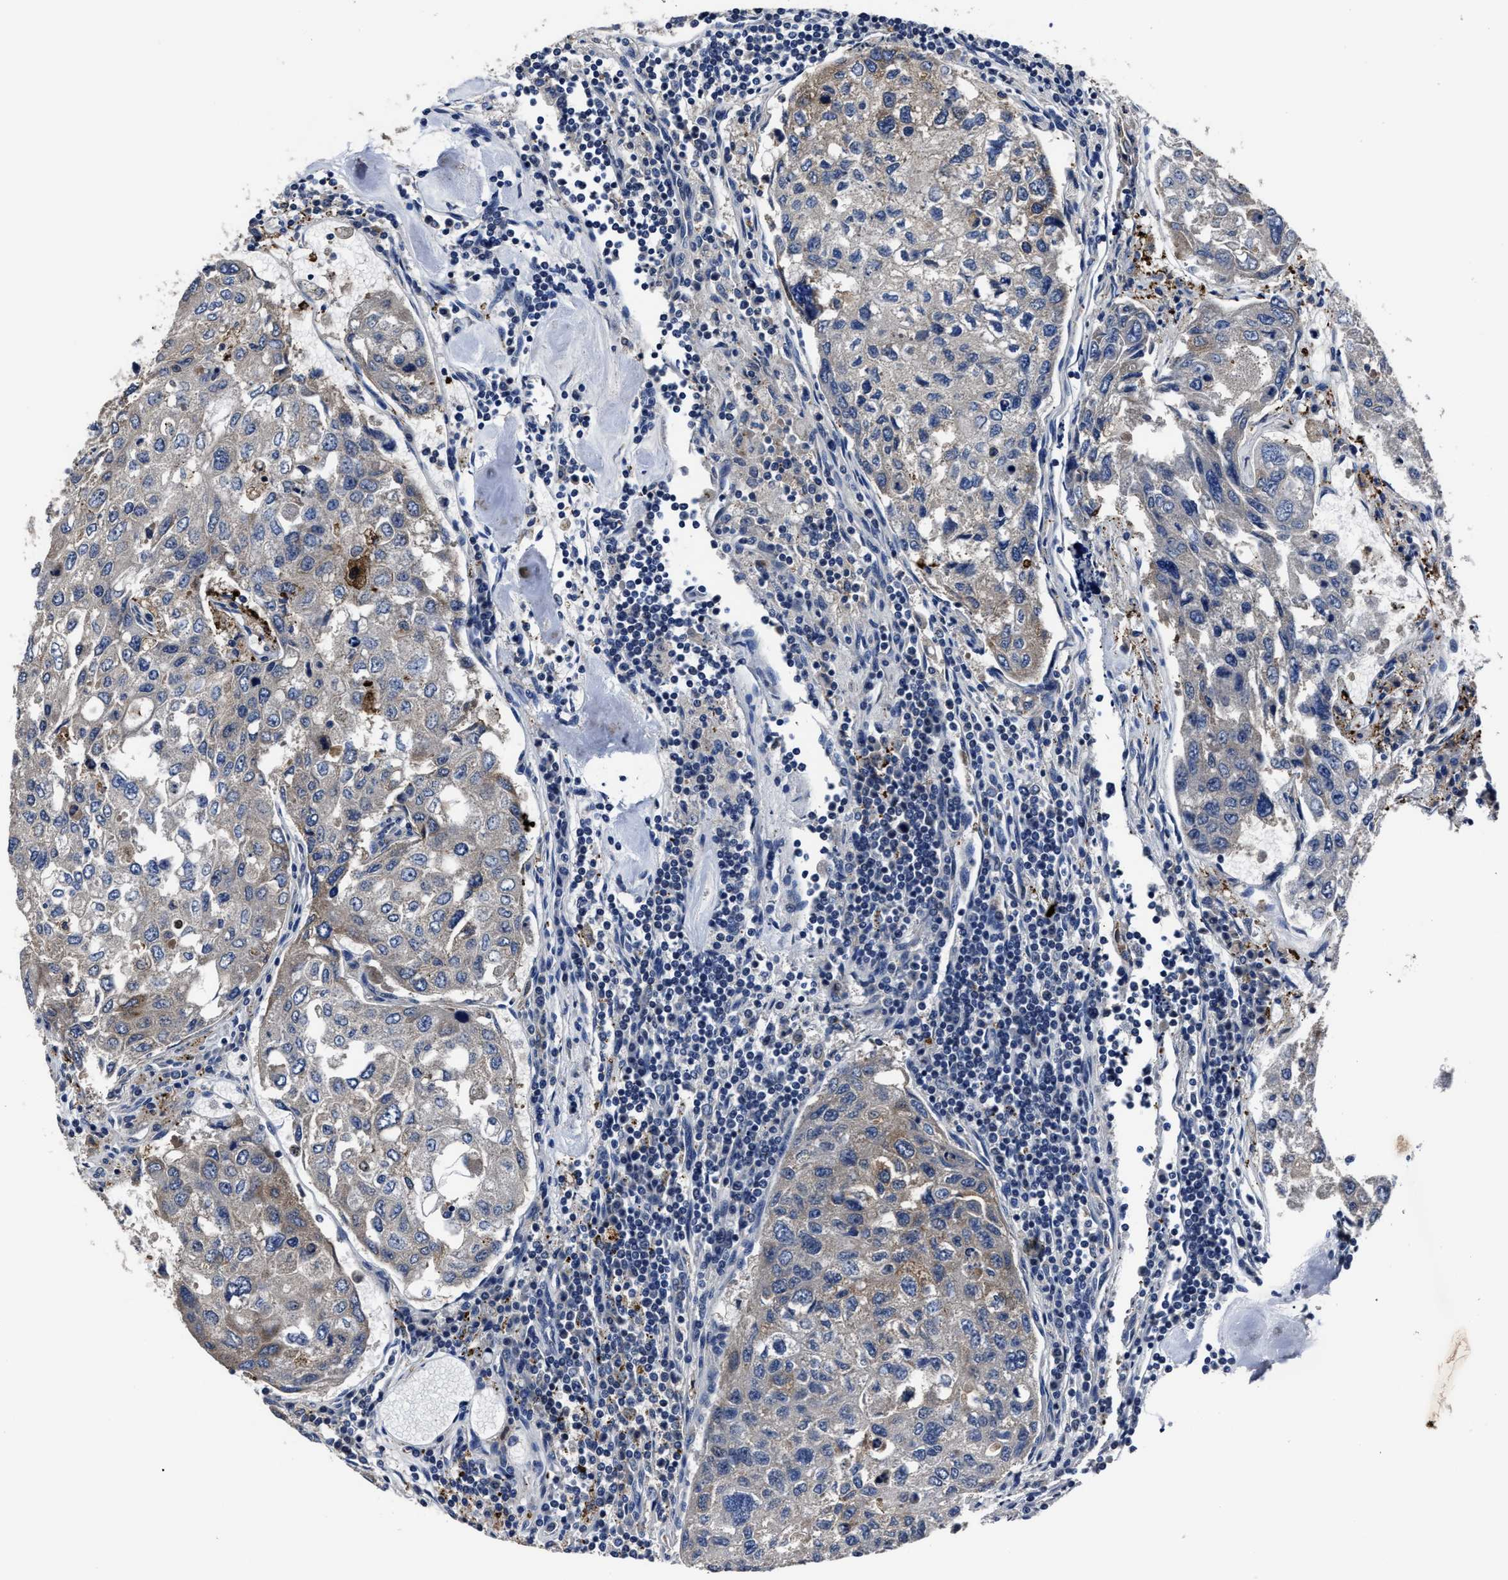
{"staining": {"intensity": "weak", "quantity": "<25%", "location": "cytoplasmic/membranous"}, "tissue": "urothelial cancer", "cell_type": "Tumor cells", "image_type": "cancer", "snomed": [{"axis": "morphology", "description": "Urothelial carcinoma, High grade"}, {"axis": "topography", "description": "Lymph node"}, {"axis": "topography", "description": "Urinary bladder"}], "caption": "Human urothelial cancer stained for a protein using immunohistochemistry shows no expression in tumor cells.", "gene": "RSBN1L", "patient": {"sex": "male", "age": 51}}